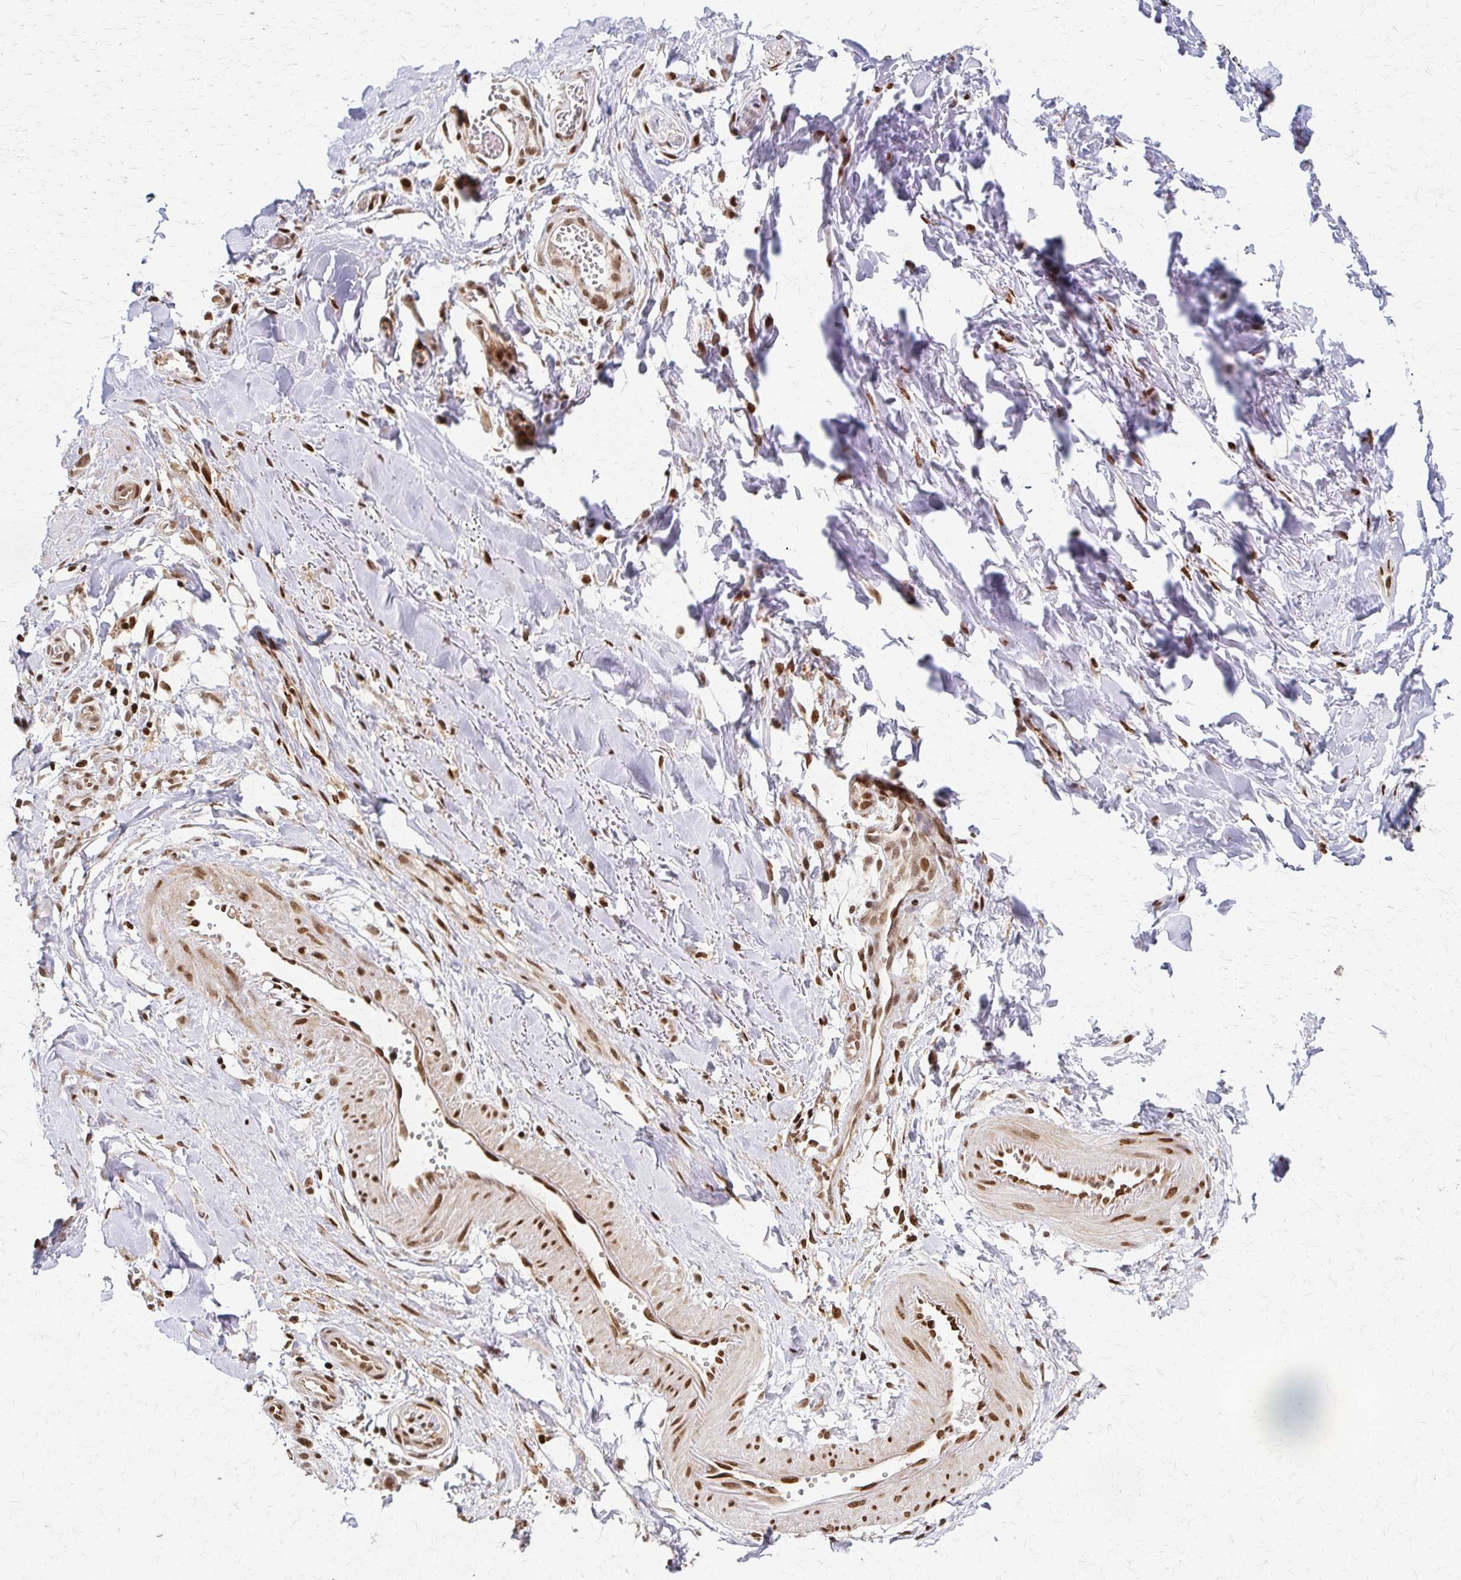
{"staining": {"intensity": "strong", "quantity": "25%-75%", "location": "nuclear"}, "tissue": "adipose tissue", "cell_type": "Adipocytes", "image_type": "normal", "snomed": [{"axis": "morphology", "description": "Normal tissue, NOS"}, {"axis": "topography", "description": "Cartilage tissue"}, {"axis": "topography", "description": "Nasopharynx"}, {"axis": "topography", "description": "Thyroid gland"}], "caption": "Immunohistochemistry of benign human adipose tissue demonstrates high levels of strong nuclear staining in approximately 25%-75% of adipocytes.", "gene": "PSMD7", "patient": {"sex": "male", "age": 63}}